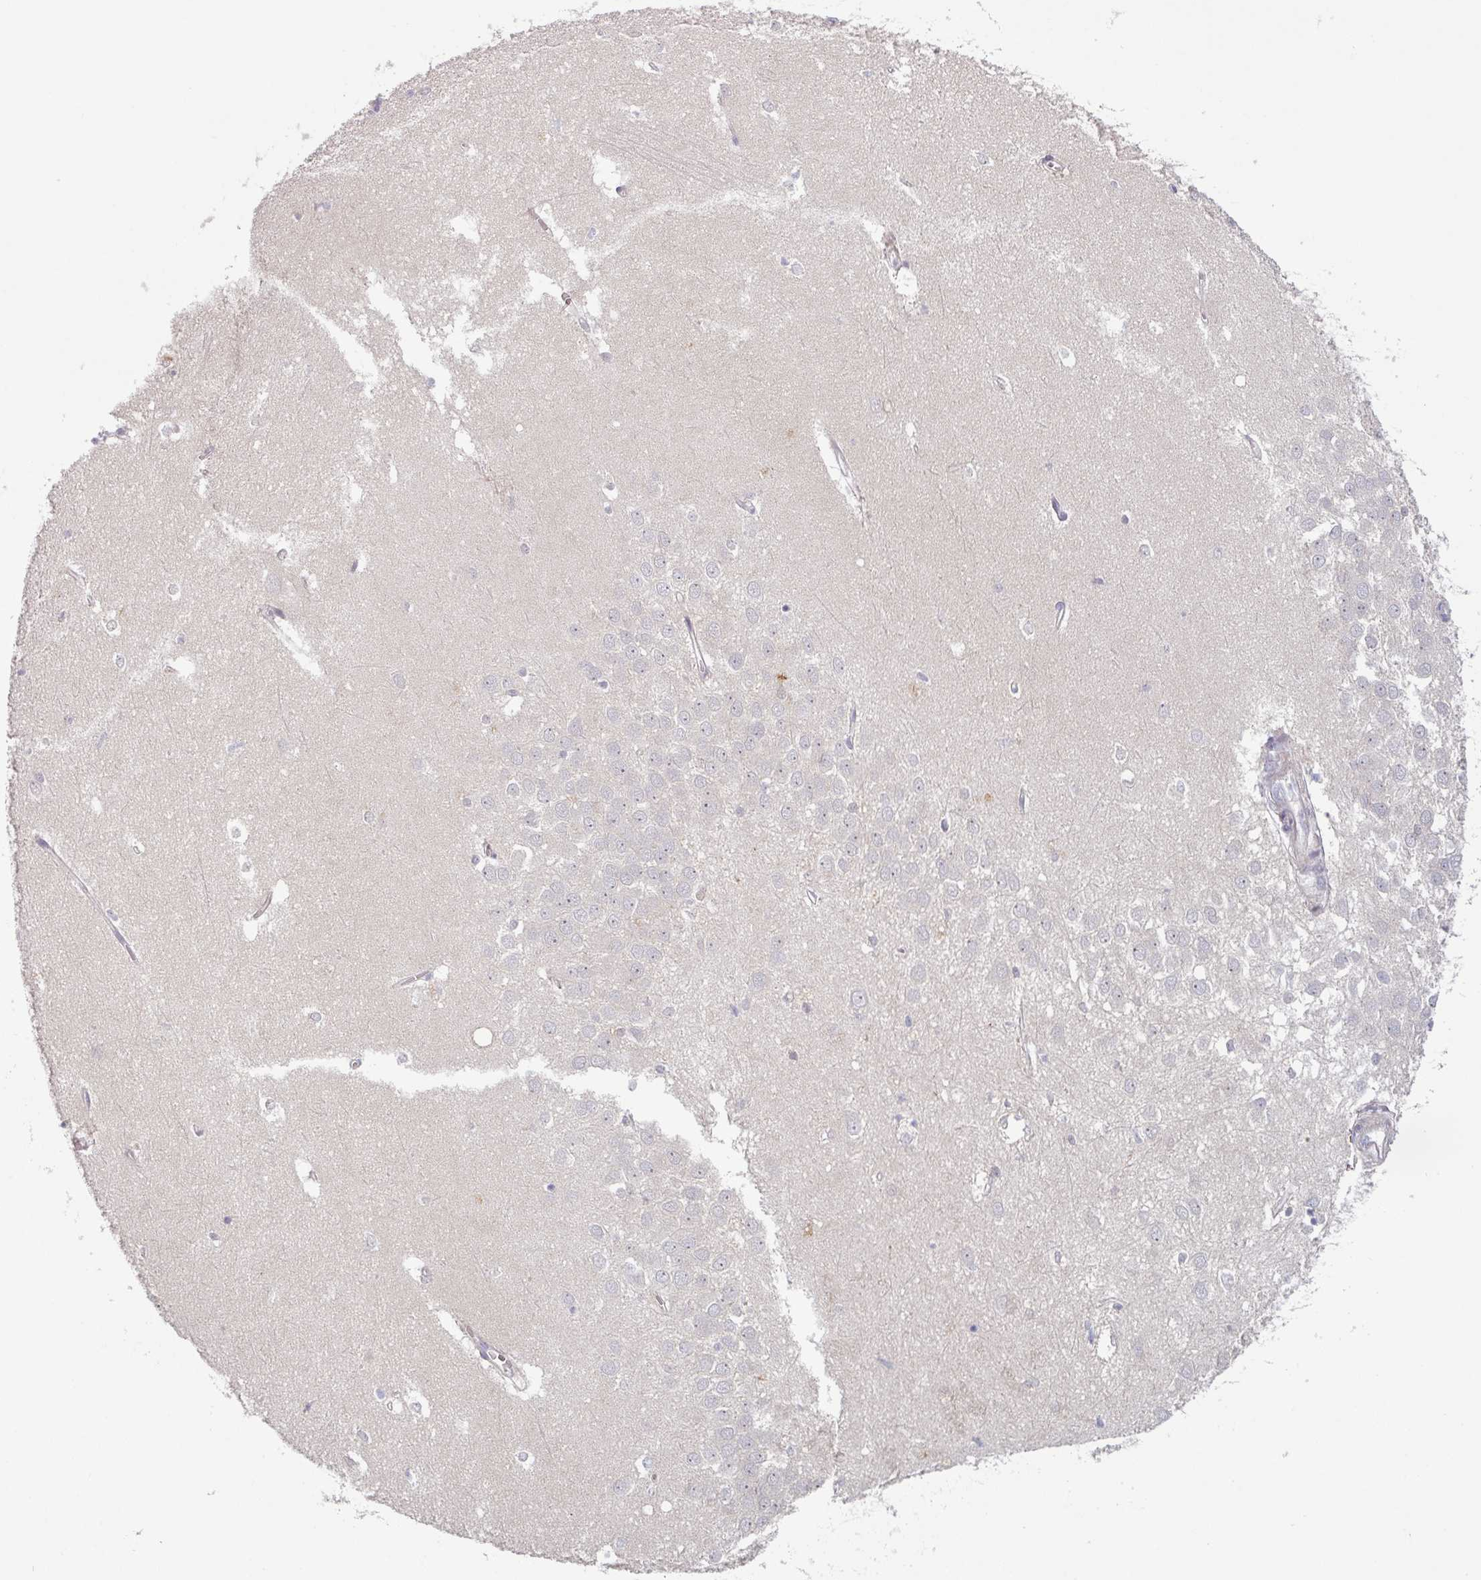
{"staining": {"intensity": "negative", "quantity": "none", "location": "none"}, "tissue": "hippocampus", "cell_type": "Glial cells", "image_type": "normal", "snomed": [{"axis": "morphology", "description": "Normal tissue, NOS"}, {"axis": "topography", "description": "Hippocampus"}], "caption": "IHC image of benign hippocampus: human hippocampus stained with DAB (3,3'-diaminobenzidine) shows no significant protein expression in glial cells.", "gene": "PRAMEF12", "patient": {"sex": "female", "age": 64}}